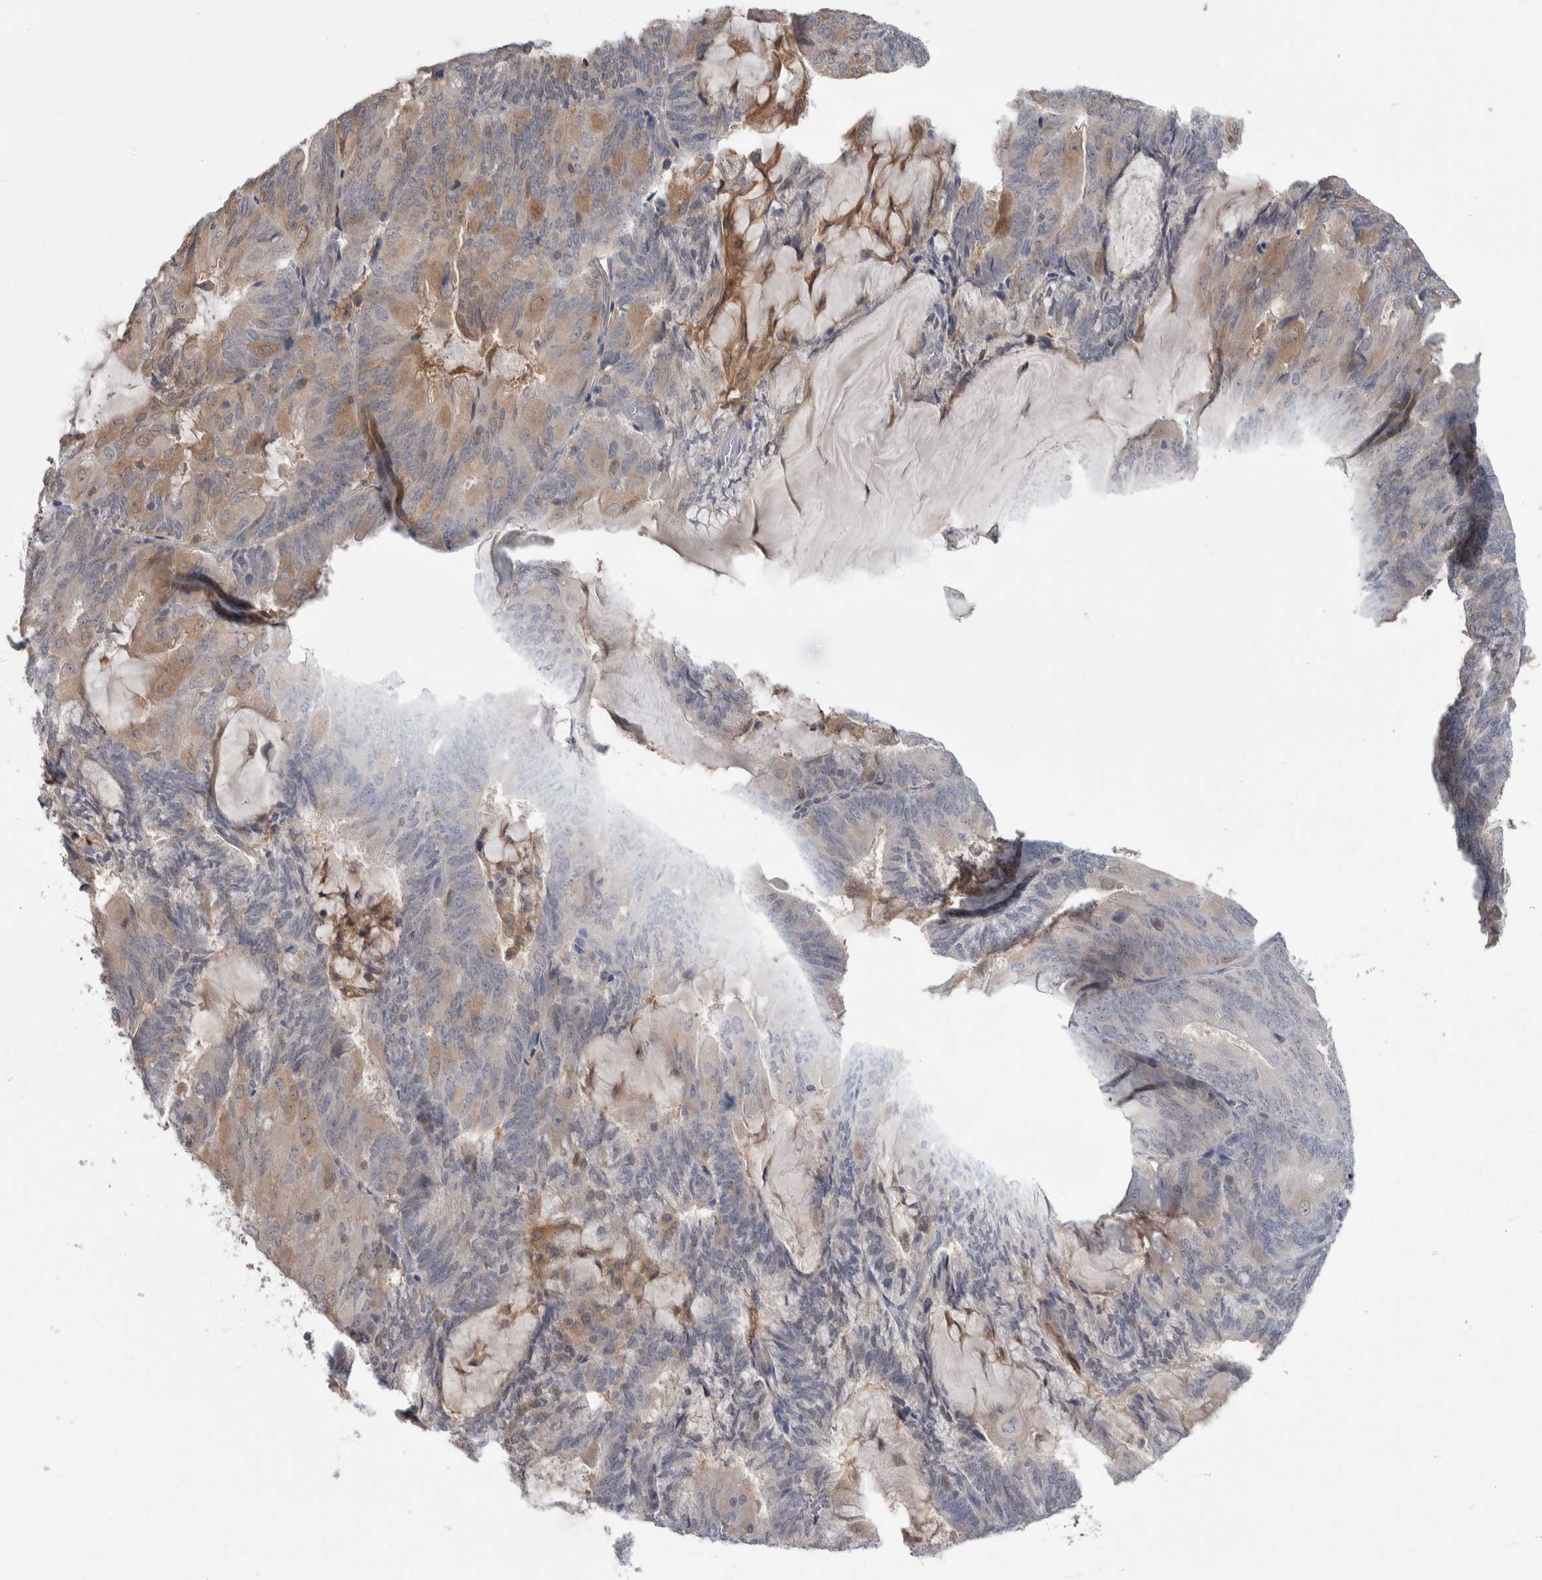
{"staining": {"intensity": "moderate", "quantity": "<25%", "location": "cytoplasmic/membranous"}, "tissue": "endometrial cancer", "cell_type": "Tumor cells", "image_type": "cancer", "snomed": [{"axis": "morphology", "description": "Adenocarcinoma, NOS"}, {"axis": "topography", "description": "Endometrium"}], "caption": "Immunohistochemical staining of adenocarcinoma (endometrial) shows low levels of moderate cytoplasmic/membranous staining in about <25% of tumor cells. The staining was performed using DAB (3,3'-diaminobenzidine) to visualize the protein expression in brown, while the nuclei were stained in blue with hematoxylin (Magnification: 20x).", "gene": "HTATIP2", "patient": {"sex": "female", "age": 81}}